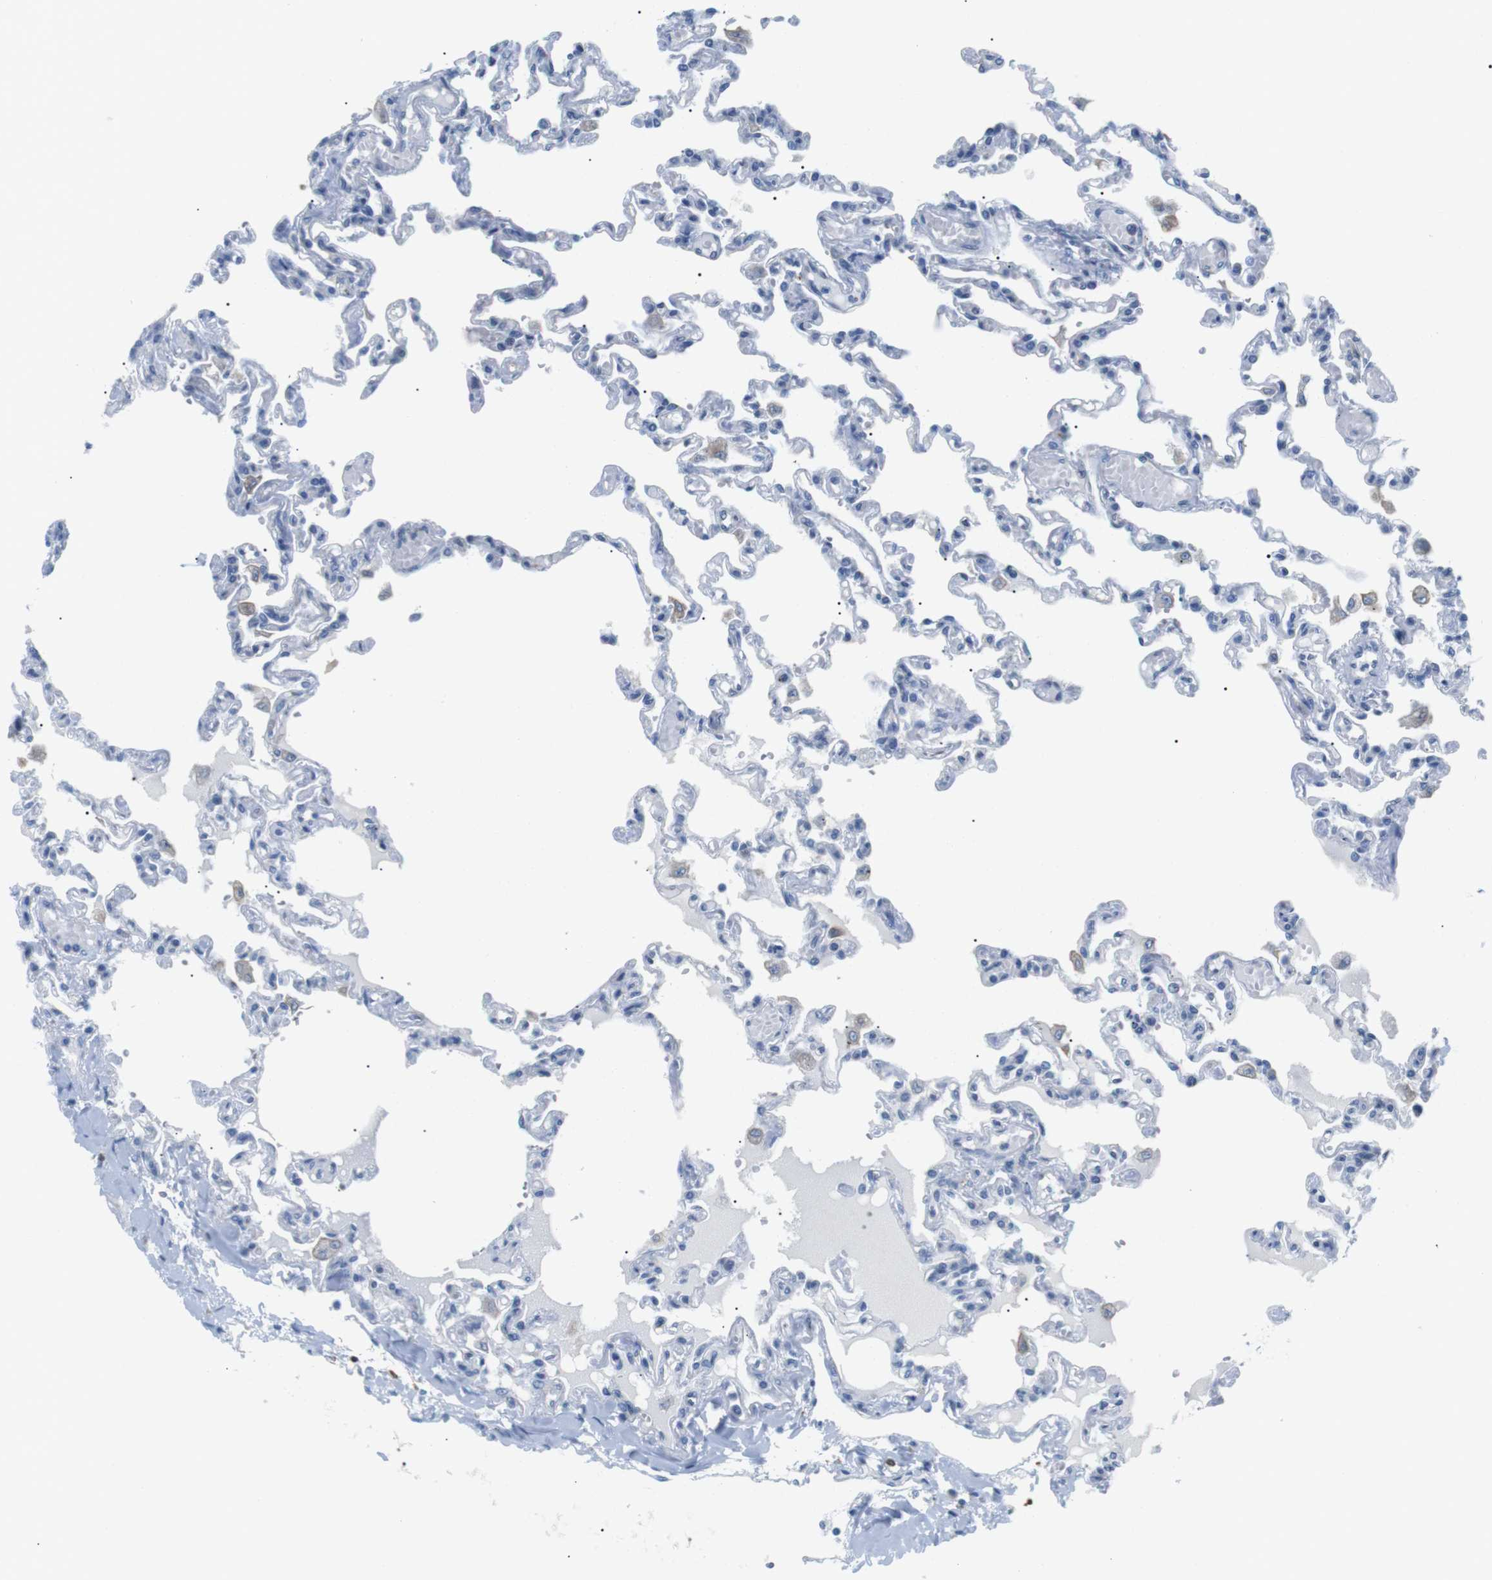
{"staining": {"intensity": "negative", "quantity": "none", "location": "none"}, "tissue": "lung", "cell_type": "Alveolar cells", "image_type": "normal", "snomed": [{"axis": "morphology", "description": "Normal tissue, NOS"}, {"axis": "topography", "description": "Lung"}], "caption": "This is a image of immunohistochemistry (IHC) staining of unremarkable lung, which shows no staining in alveolar cells.", "gene": "FCGRT", "patient": {"sex": "male", "age": 21}}